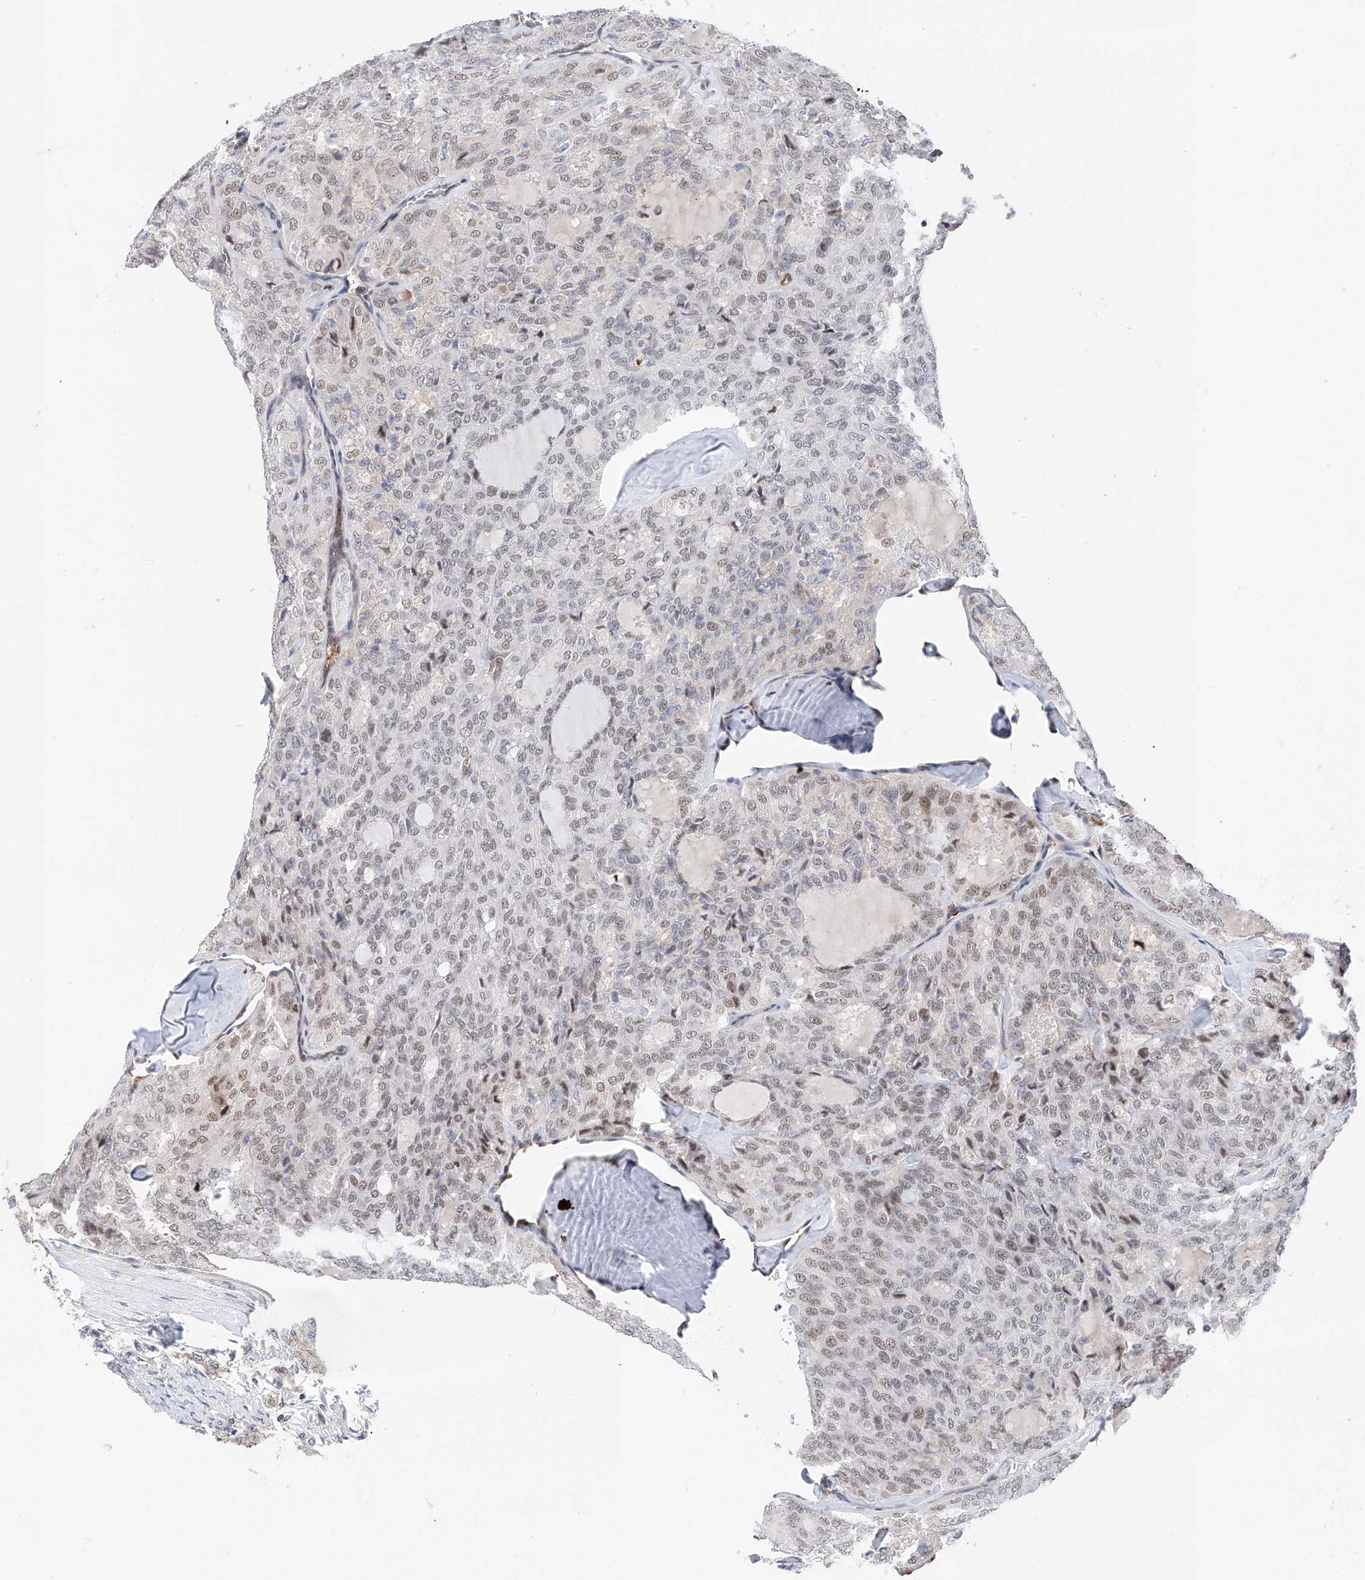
{"staining": {"intensity": "weak", "quantity": "25%-75%", "location": "nuclear"}, "tissue": "thyroid cancer", "cell_type": "Tumor cells", "image_type": "cancer", "snomed": [{"axis": "morphology", "description": "Follicular adenoma carcinoma, NOS"}, {"axis": "topography", "description": "Thyroid gland"}], "caption": "Protein staining of thyroid cancer (follicular adenoma carcinoma) tissue reveals weak nuclear expression in approximately 25%-75% of tumor cells.", "gene": "SNRNP200", "patient": {"sex": "male", "age": 75}}